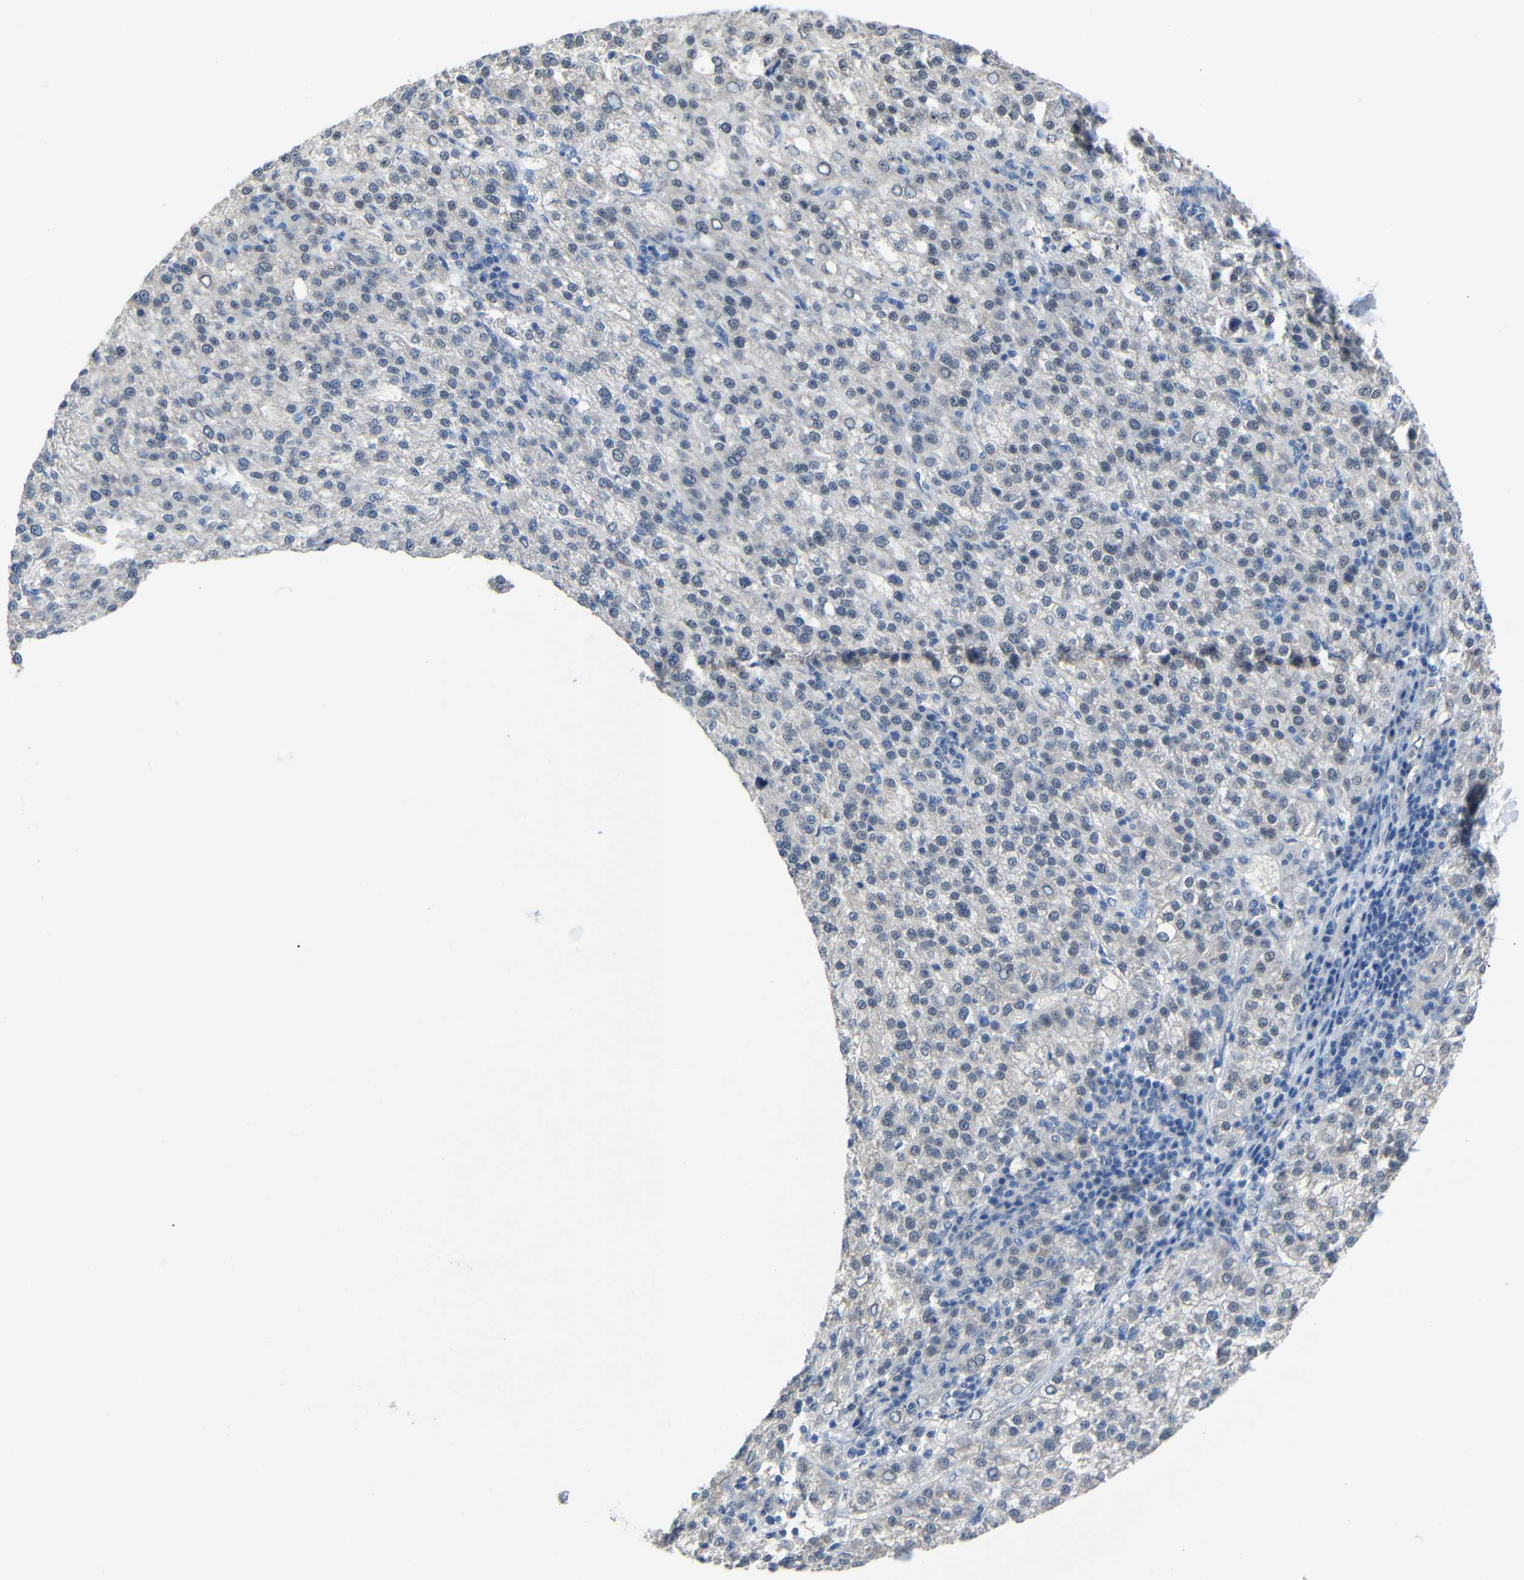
{"staining": {"intensity": "moderate", "quantity": "<25%", "location": "nuclear"}, "tissue": "liver cancer", "cell_type": "Tumor cells", "image_type": "cancer", "snomed": [{"axis": "morphology", "description": "Carcinoma, Hepatocellular, NOS"}, {"axis": "topography", "description": "Liver"}], "caption": "IHC micrograph of human liver cancer (hepatocellular carcinoma) stained for a protein (brown), which shows low levels of moderate nuclear staining in approximately <25% of tumor cells.", "gene": "HNF1A", "patient": {"sex": "female", "age": 58}}